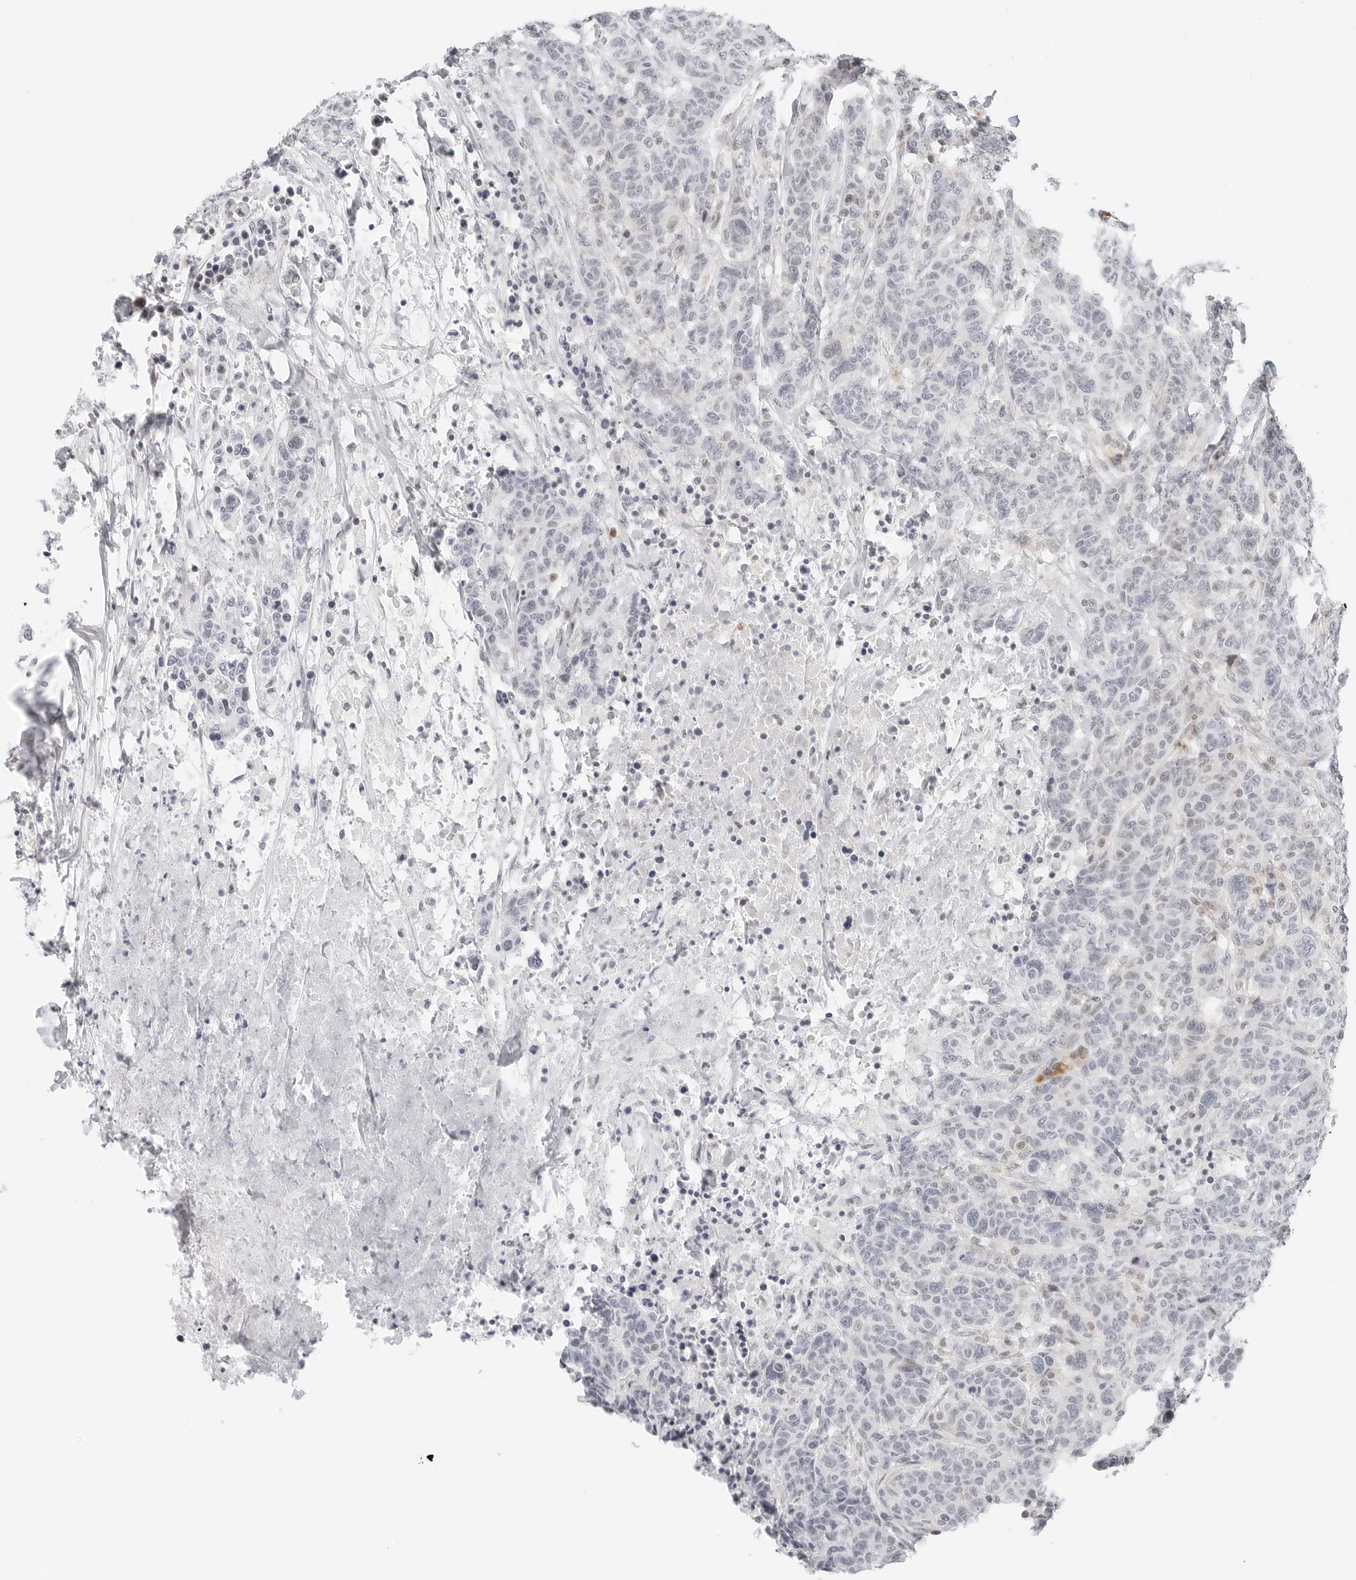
{"staining": {"intensity": "negative", "quantity": "none", "location": "none"}, "tissue": "breast cancer", "cell_type": "Tumor cells", "image_type": "cancer", "snomed": [{"axis": "morphology", "description": "Duct carcinoma"}, {"axis": "topography", "description": "Breast"}], "caption": "Tumor cells show no significant protein positivity in breast cancer.", "gene": "PARP10", "patient": {"sex": "female", "age": 37}}